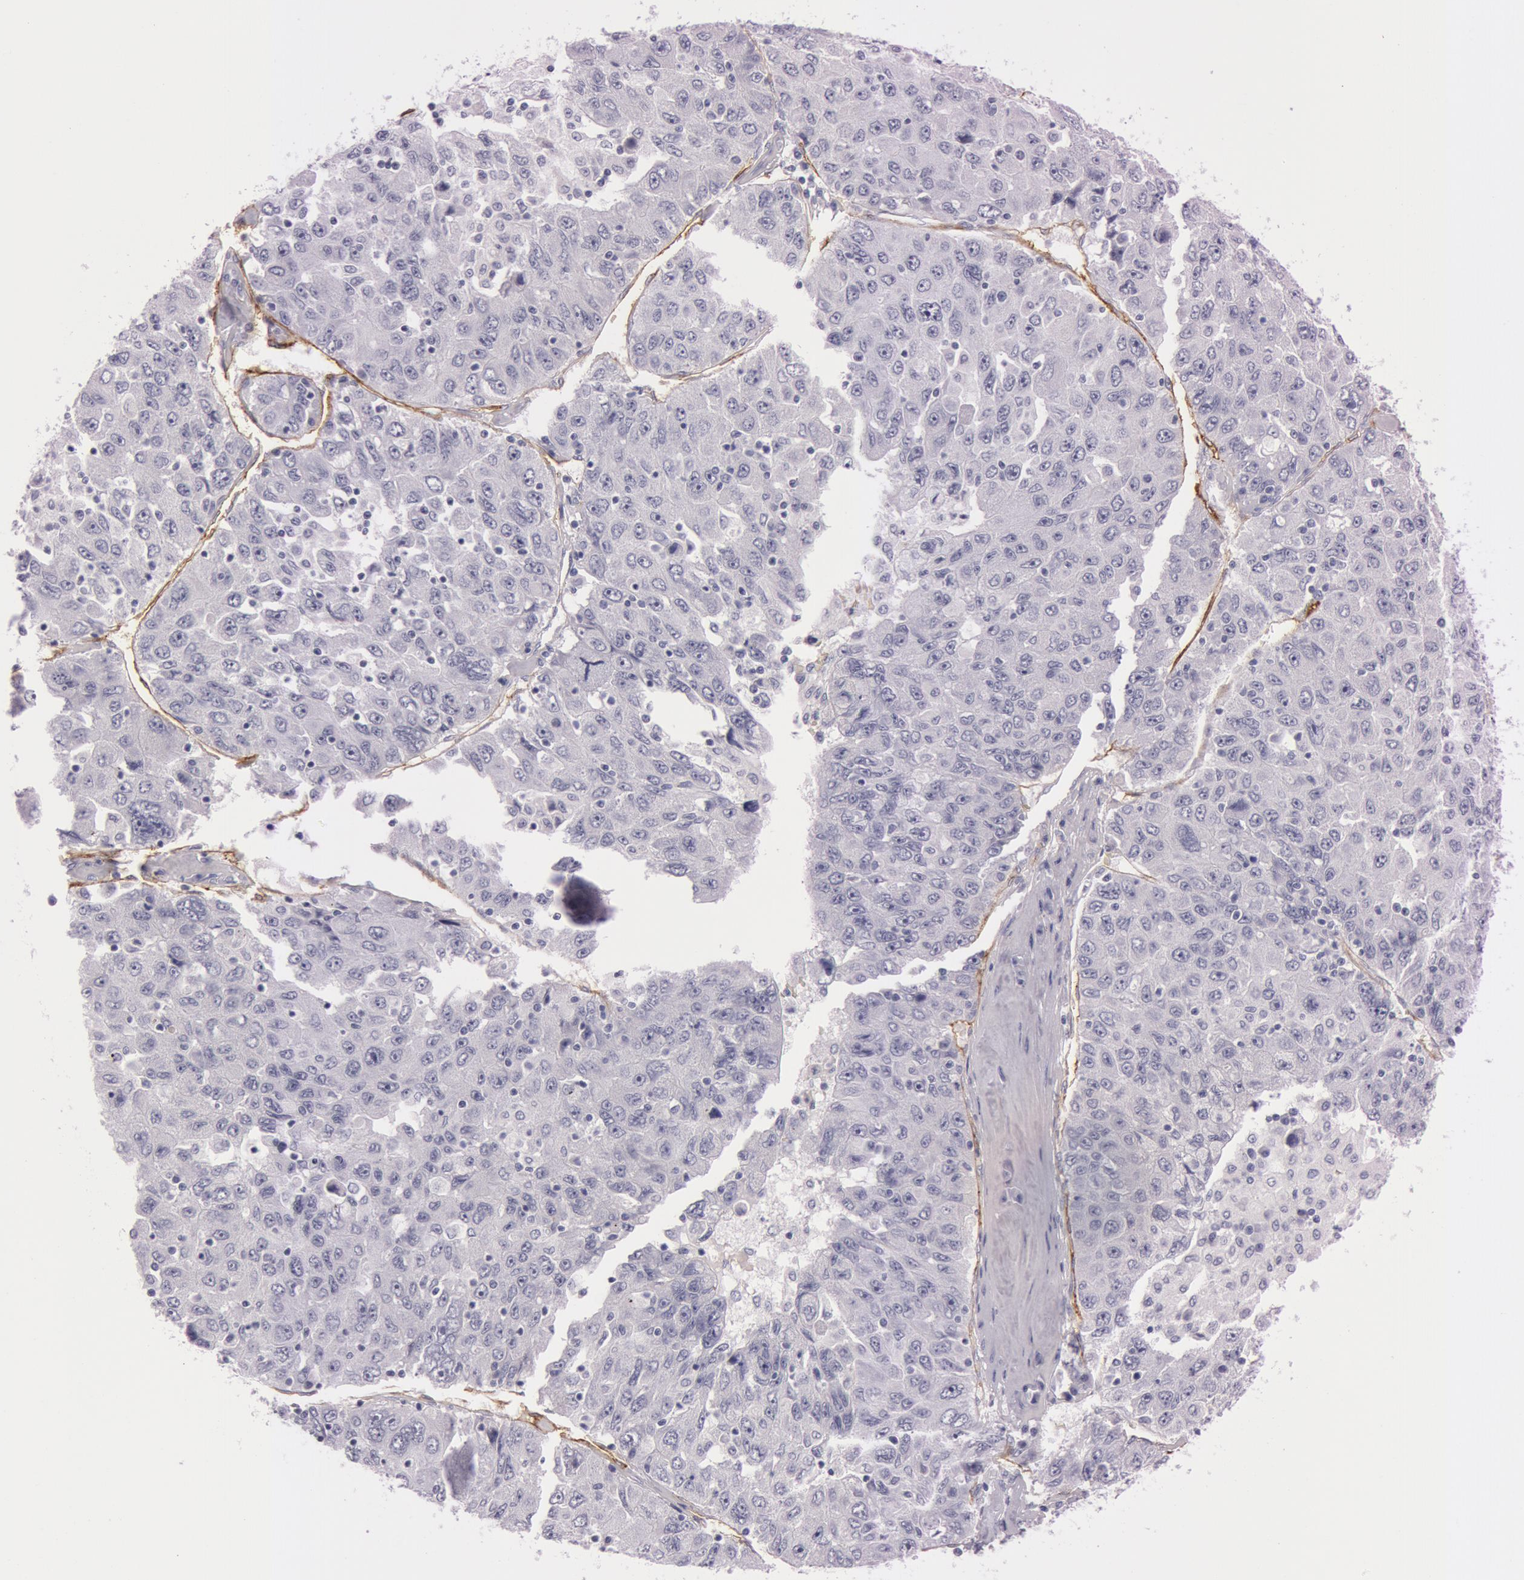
{"staining": {"intensity": "negative", "quantity": "none", "location": "none"}, "tissue": "liver cancer", "cell_type": "Tumor cells", "image_type": "cancer", "snomed": [{"axis": "morphology", "description": "Carcinoma, Hepatocellular, NOS"}, {"axis": "topography", "description": "Liver"}], "caption": "DAB immunohistochemical staining of liver cancer exhibits no significant expression in tumor cells.", "gene": "FOLH1", "patient": {"sex": "male", "age": 49}}